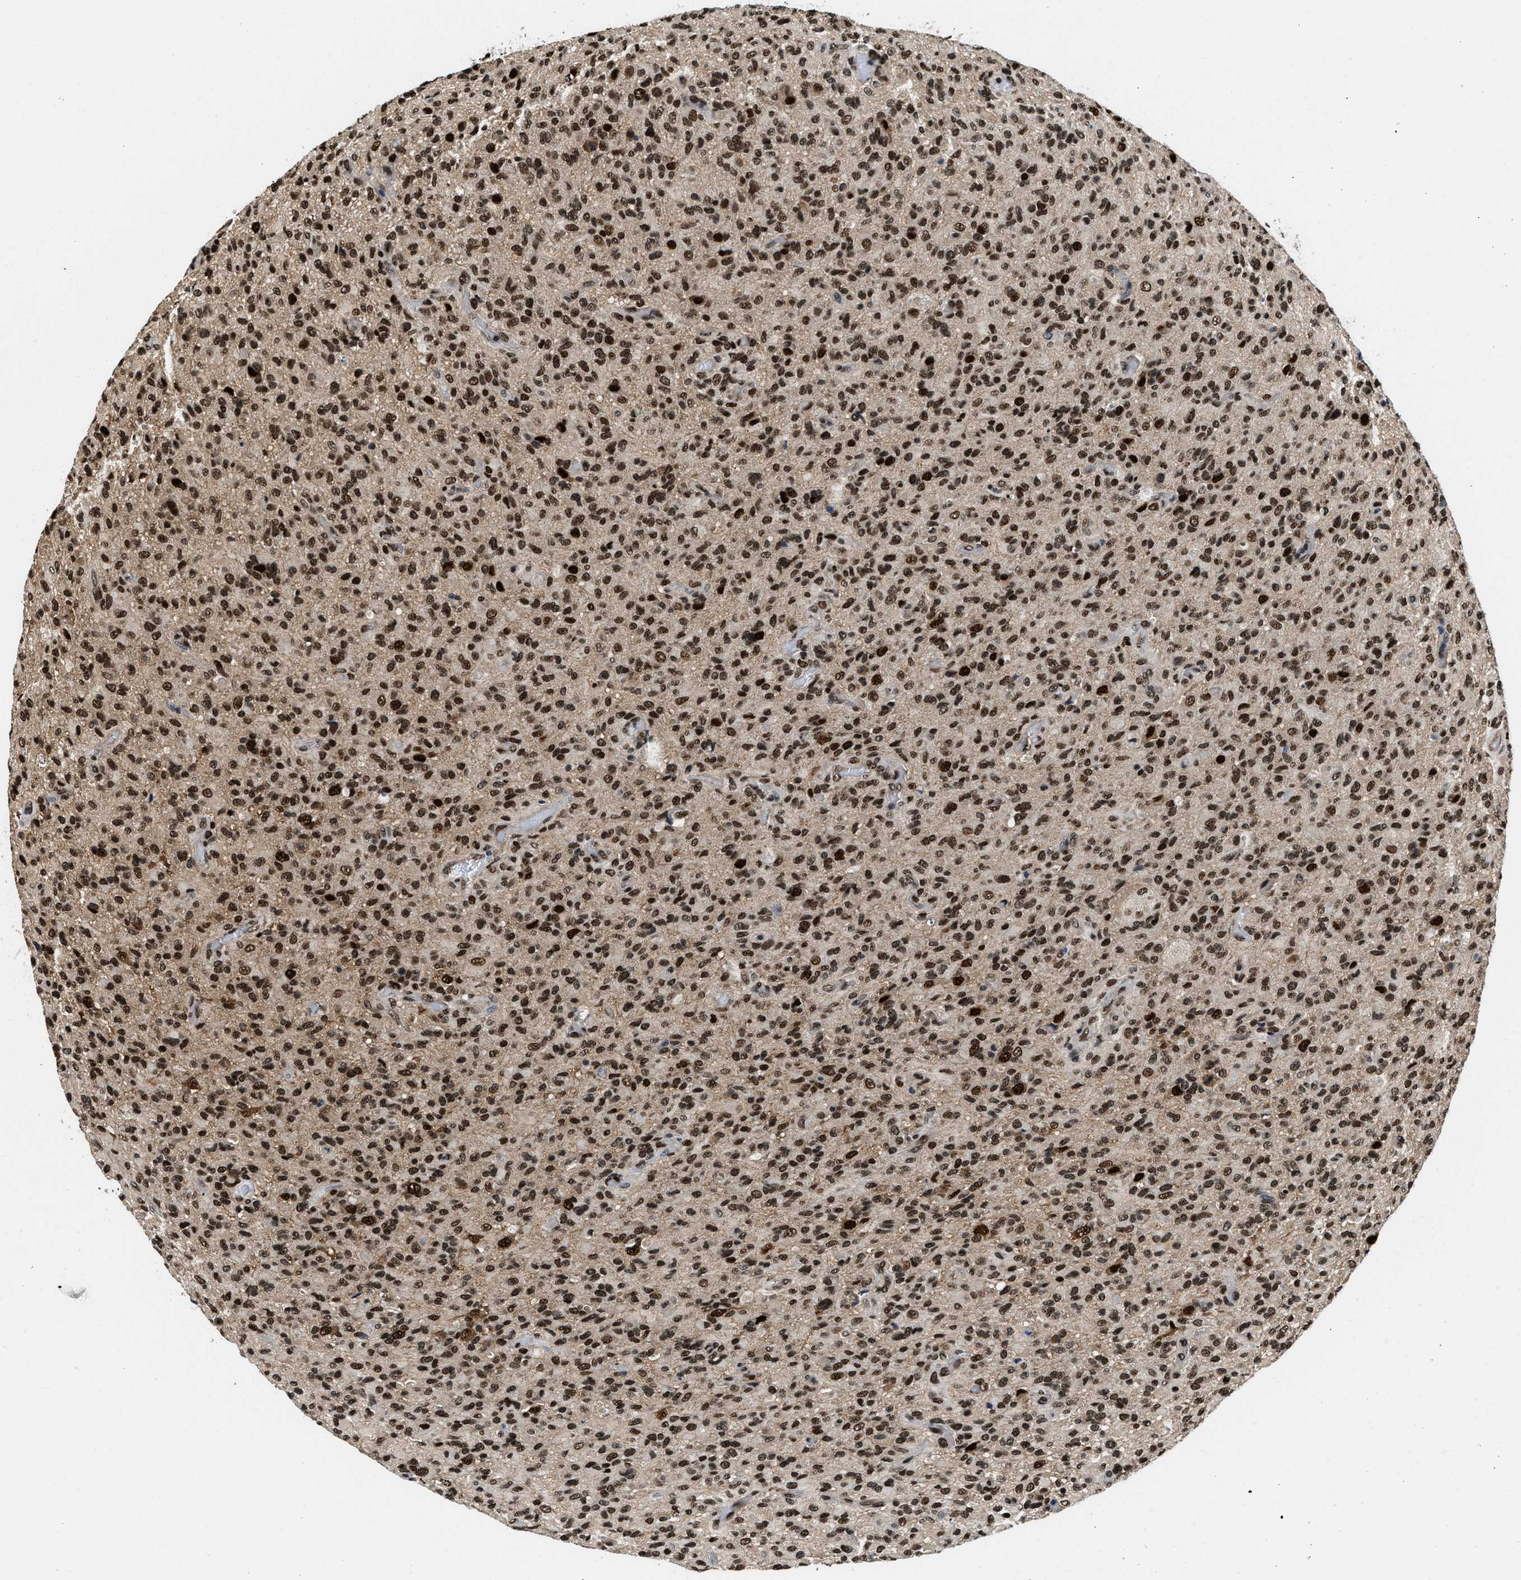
{"staining": {"intensity": "strong", "quantity": ">75%", "location": "nuclear"}, "tissue": "glioma", "cell_type": "Tumor cells", "image_type": "cancer", "snomed": [{"axis": "morphology", "description": "Glioma, malignant, High grade"}, {"axis": "topography", "description": "Brain"}], "caption": "Malignant glioma (high-grade) tissue demonstrates strong nuclear expression in about >75% of tumor cells, visualized by immunohistochemistry. The staining is performed using DAB (3,3'-diaminobenzidine) brown chromogen to label protein expression. The nuclei are counter-stained blue using hematoxylin.", "gene": "SAFB", "patient": {"sex": "male", "age": 71}}